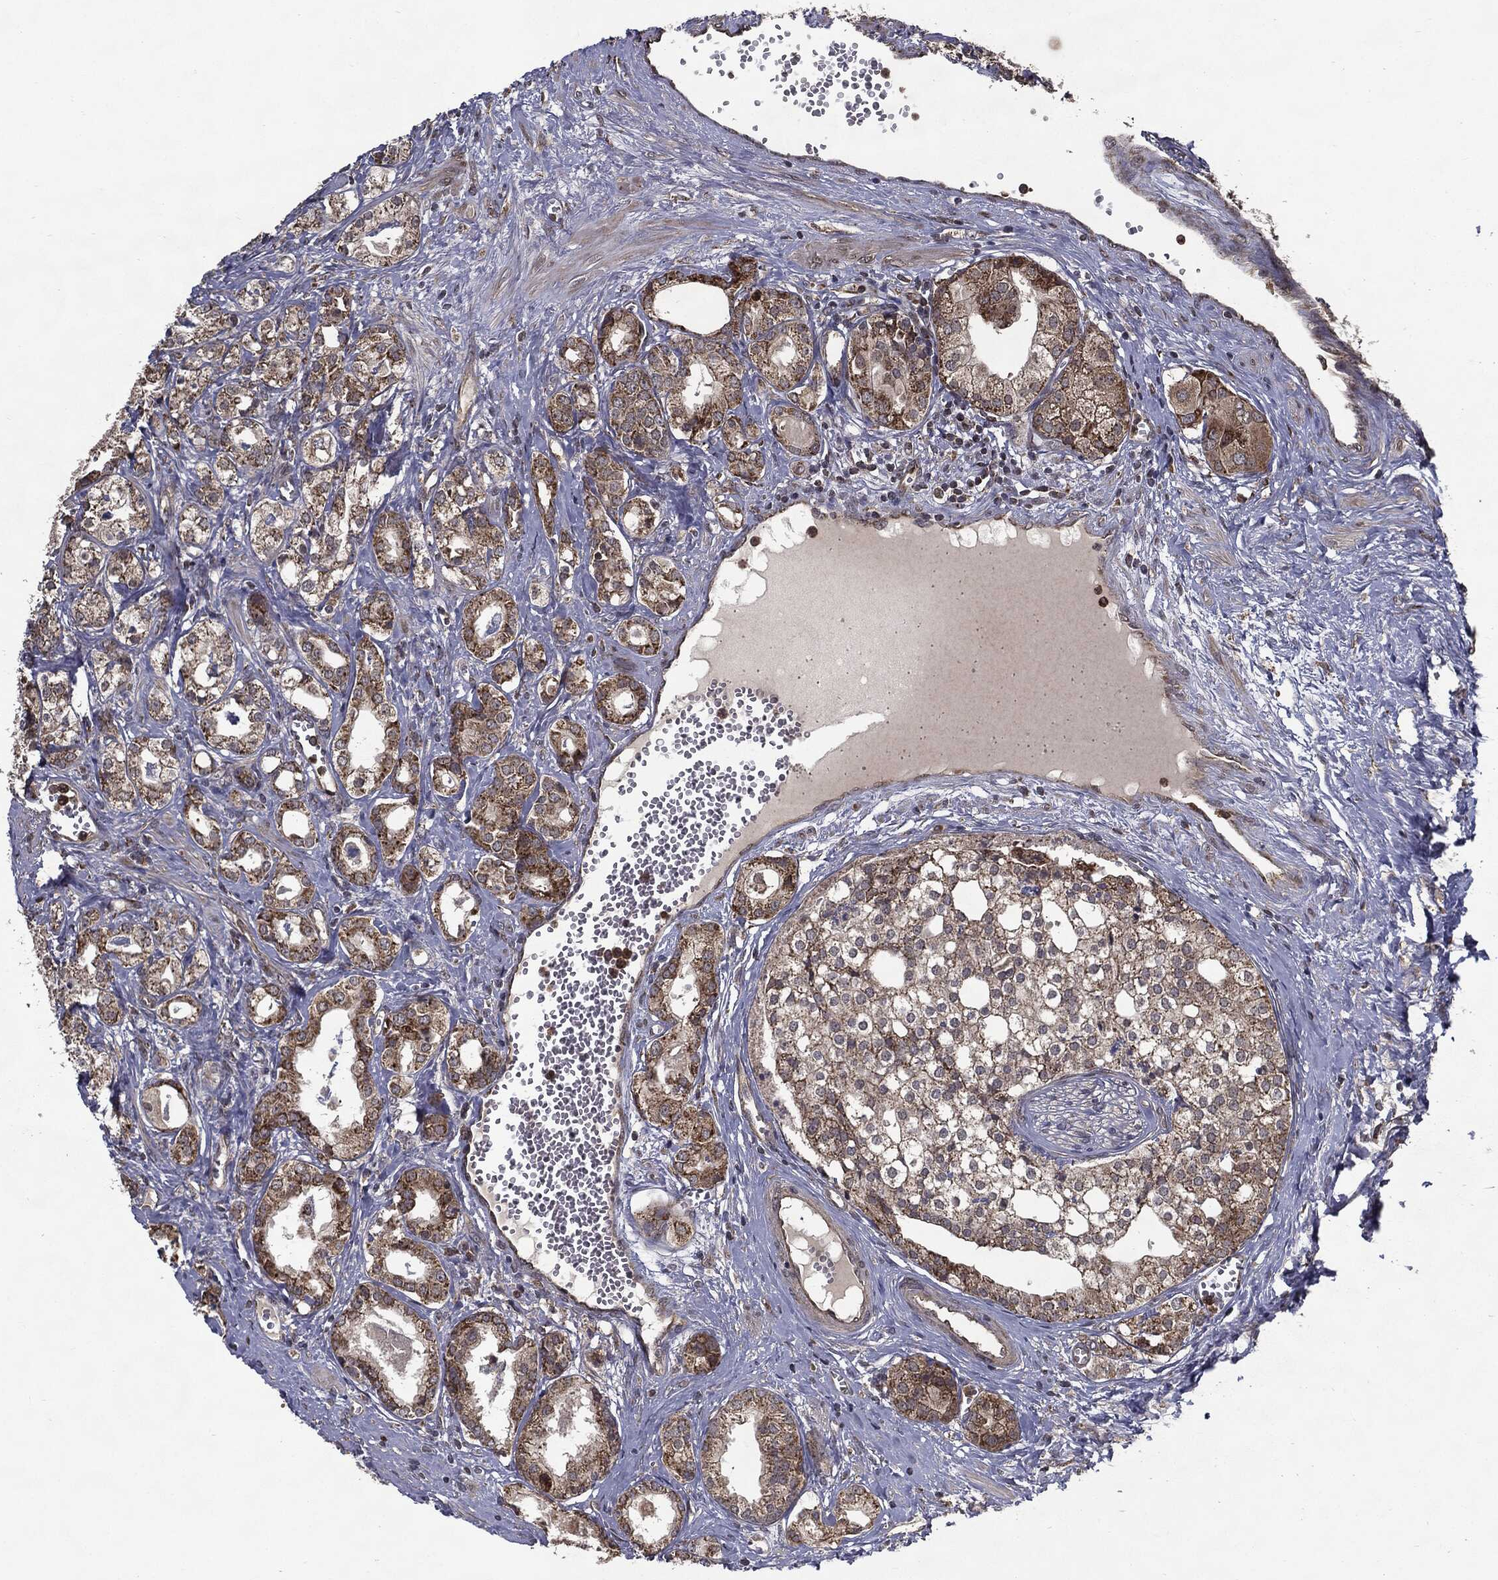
{"staining": {"intensity": "moderate", "quantity": ">75%", "location": "cytoplasmic/membranous"}, "tissue": "prostate cancer", "cell_type": "Tumor cells", "image_type": "cancer", "snomed": [{"axis": "morphology", "description": "Adenocarcinoma, NOS"}, {"axis": "topography", "description": "Prostate and seminal vesicle, NOS"}, {"axis": "topography", "description": "Prostate"}], "caption": "Human prostate cancer stained with a brown dye exhibits moderate cytoplasmic/membranous positive expression in approximately >75% of tumor cells.", "gene": "HDAC5", "patient": {"sex": "male", "age": 62}}